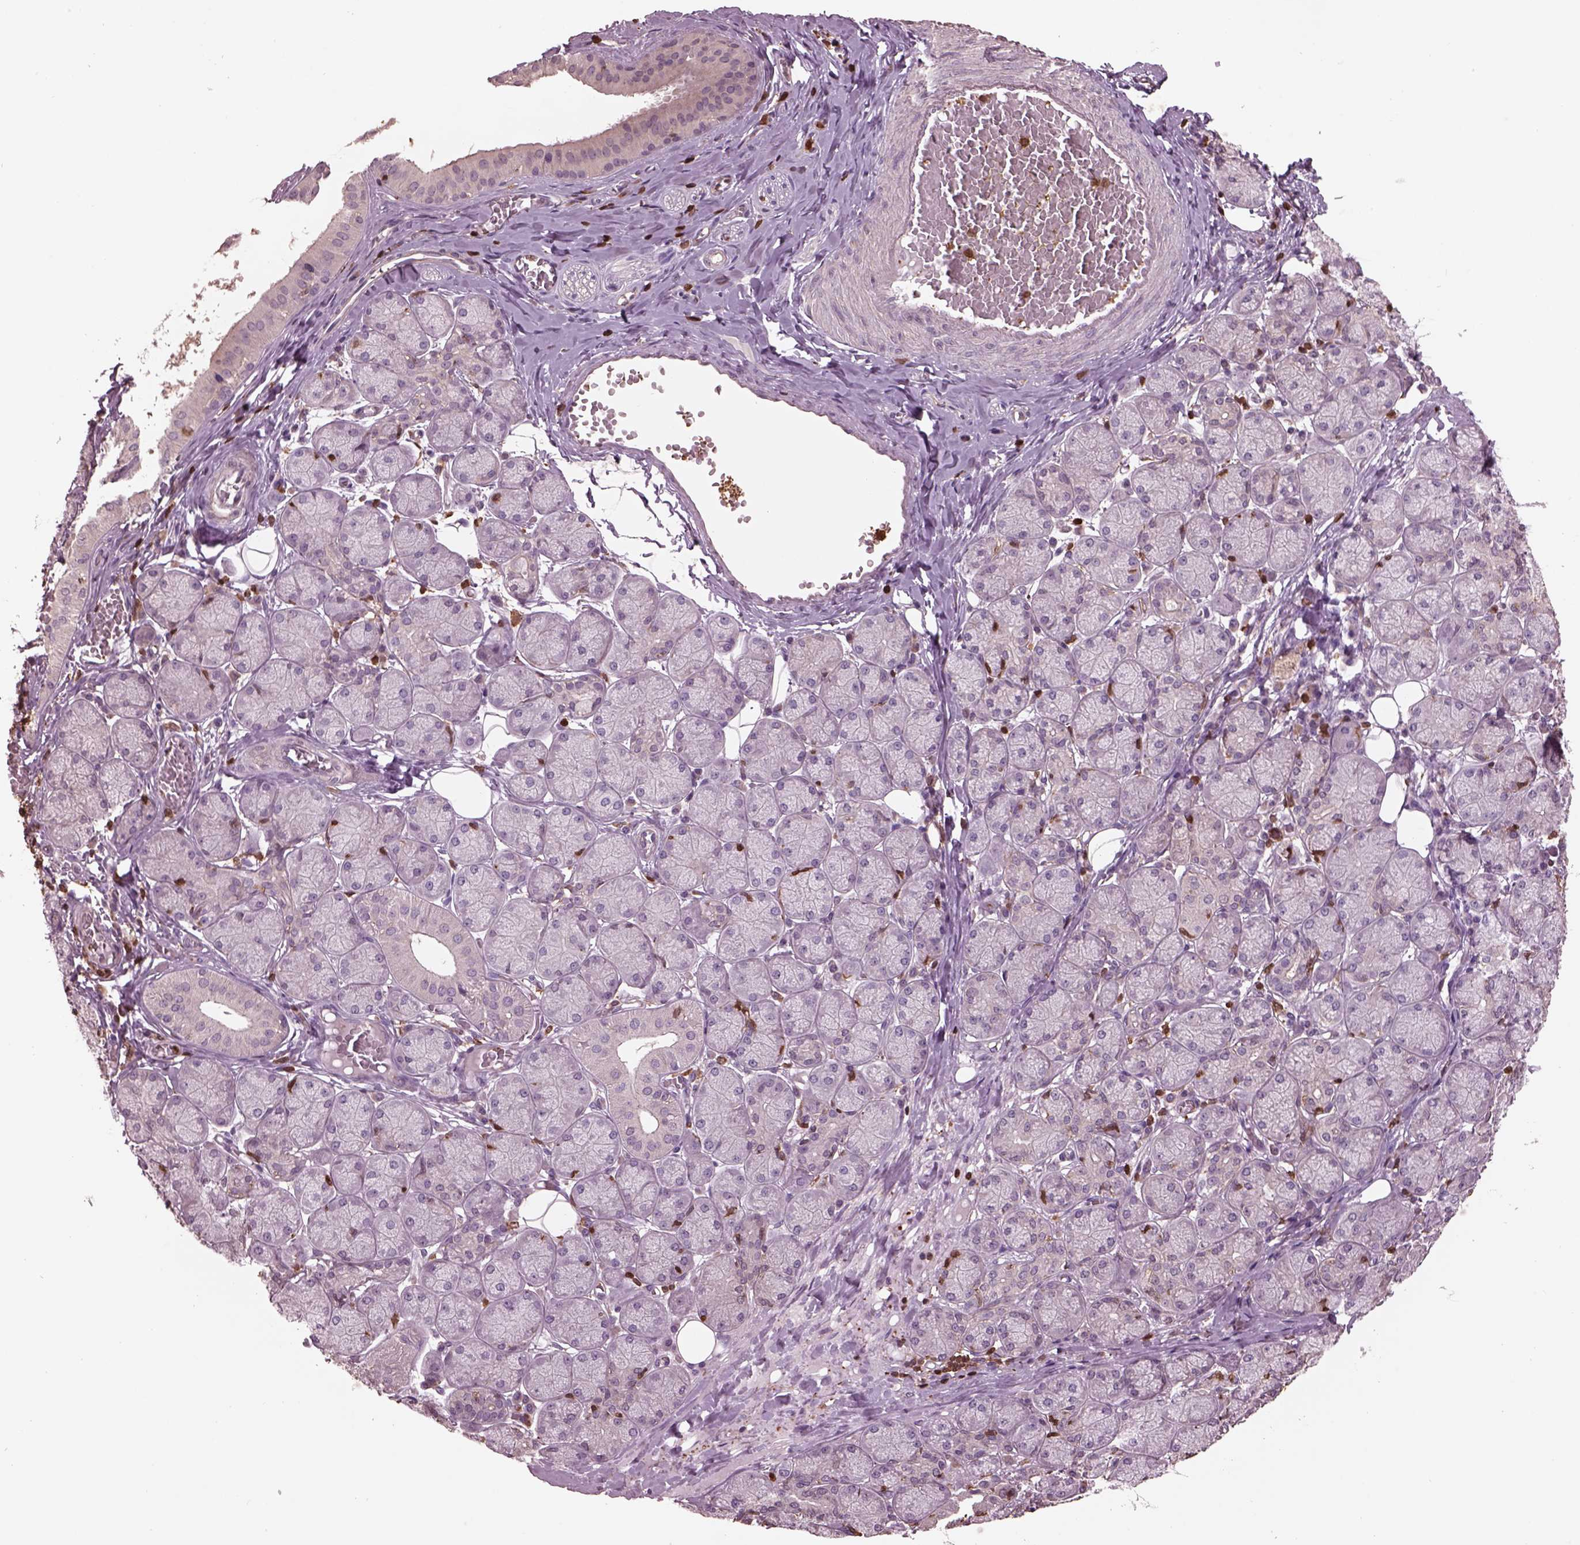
{"staining": {"intensity": "weak", "quantity": "<25%", "location": "cytoplasmic/membranous"}, "tissue": "salivary gland", "cell_type": "Glandular cells", "image_type": "normal", "snomed": [{"axis": "morphology", "description": "Normal tissue, NOS"}, {"axis": "topography", "description": "Salivary gland"}, {"axis": "topography", "description": "Peripheral nerve tissue"}], "caption": "Immunohistochemistry image of benign salivary gland: salivary gland stained with DAB (3,3'-diaminobenzidine) demonstrates no significant protein positivity in glandular cells.", "gene": "IL31RA", "patient": {"sex": "female", "age": 24}}